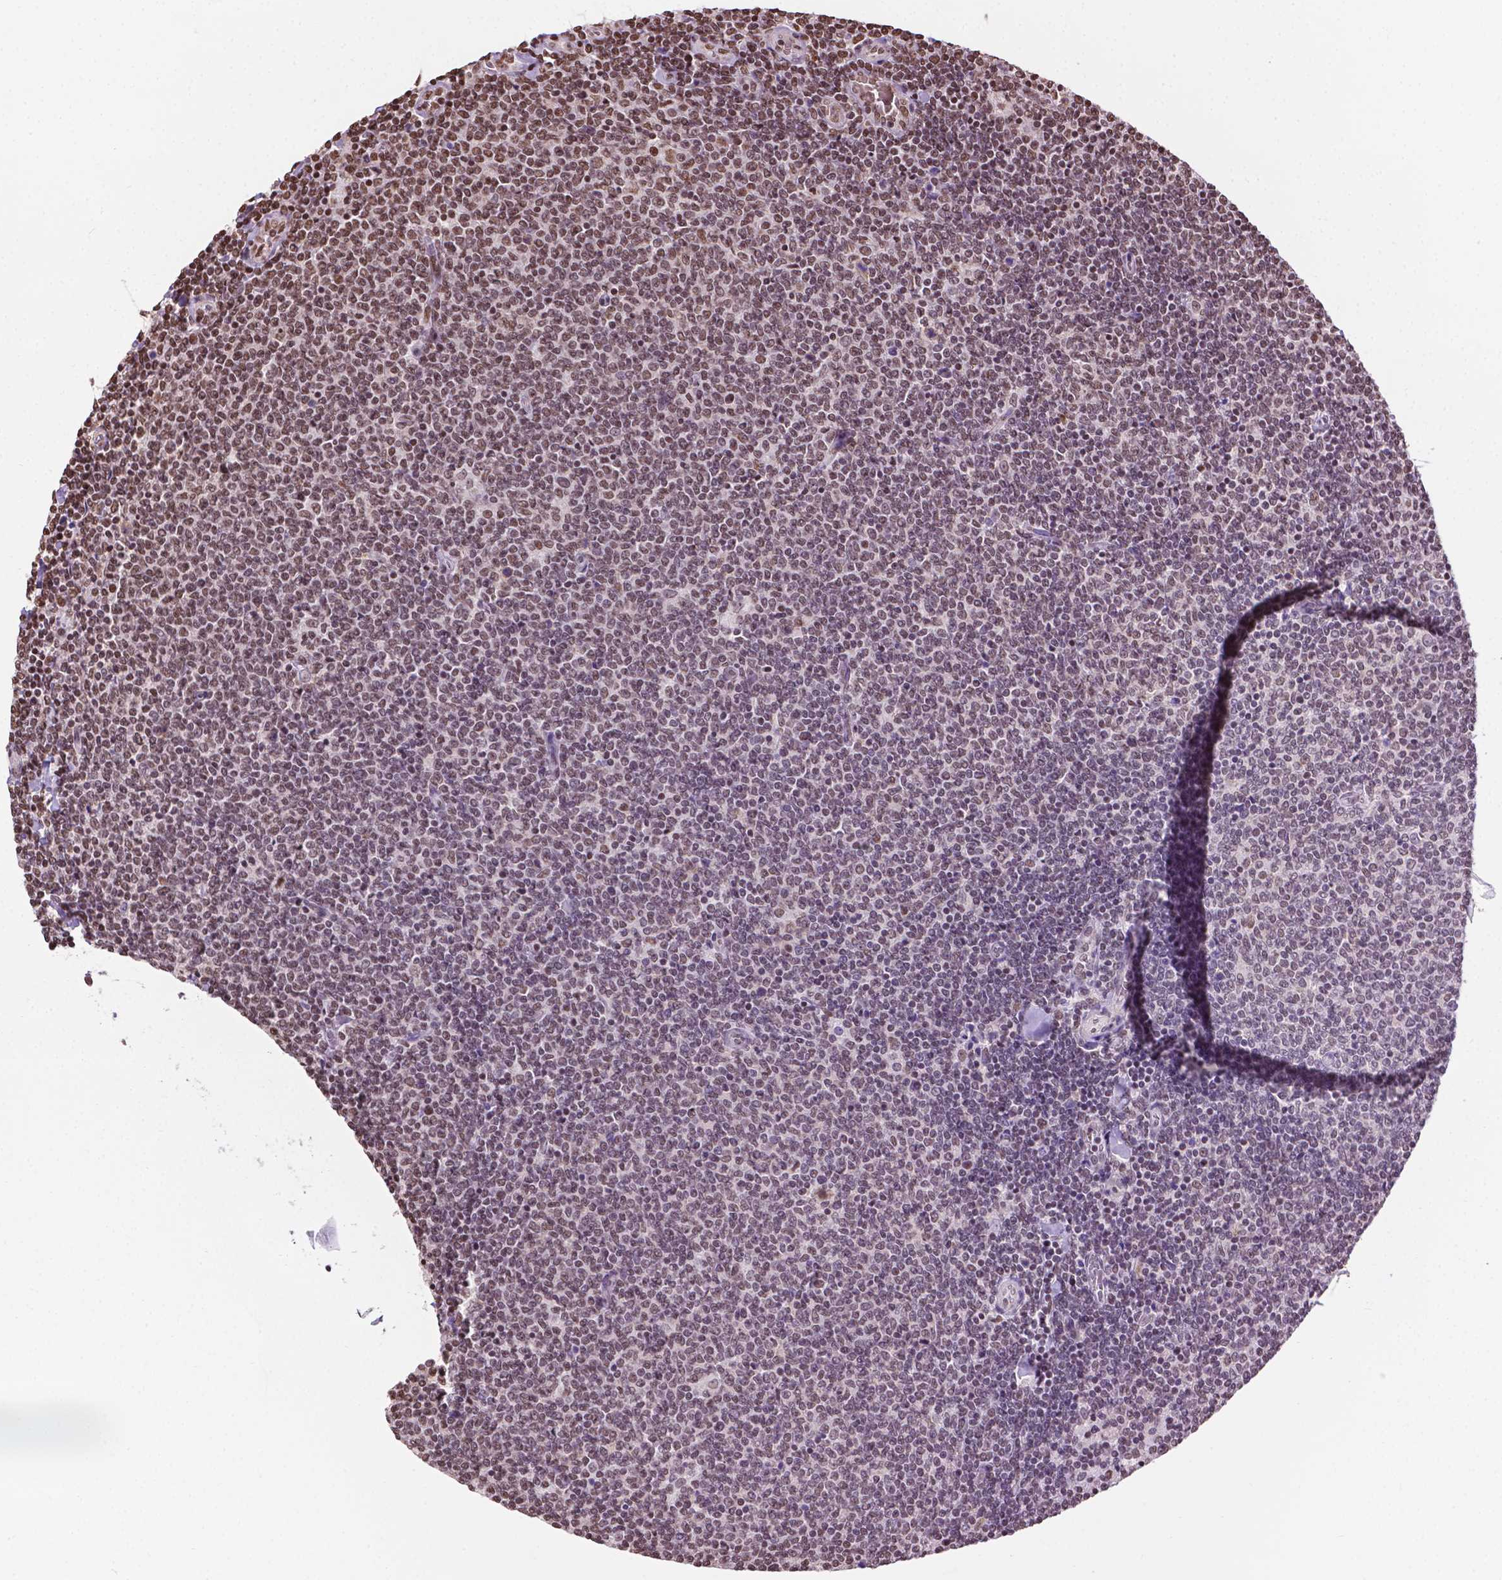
{"staining": {"intensity": "moderate", "quantity": ">75%", "location": "nuclear"}, "tissue": "lymphoma", "cell_type": "Tumor cells", "image_type": "cancer", "snomed": [{"axis": "morphology", "description": "Malignant lymphoma, non-Hodgkin's type, Low grade"}, {"axis": "topography", "description": "Lymph node"}], "caption": "Tumor cells demonstrate medium levels of moderate nuclear positivity in about >75% of cells in human lymphoma.", "gene": "COL23A1", "patient": {"sex": "male", "age": 52}}